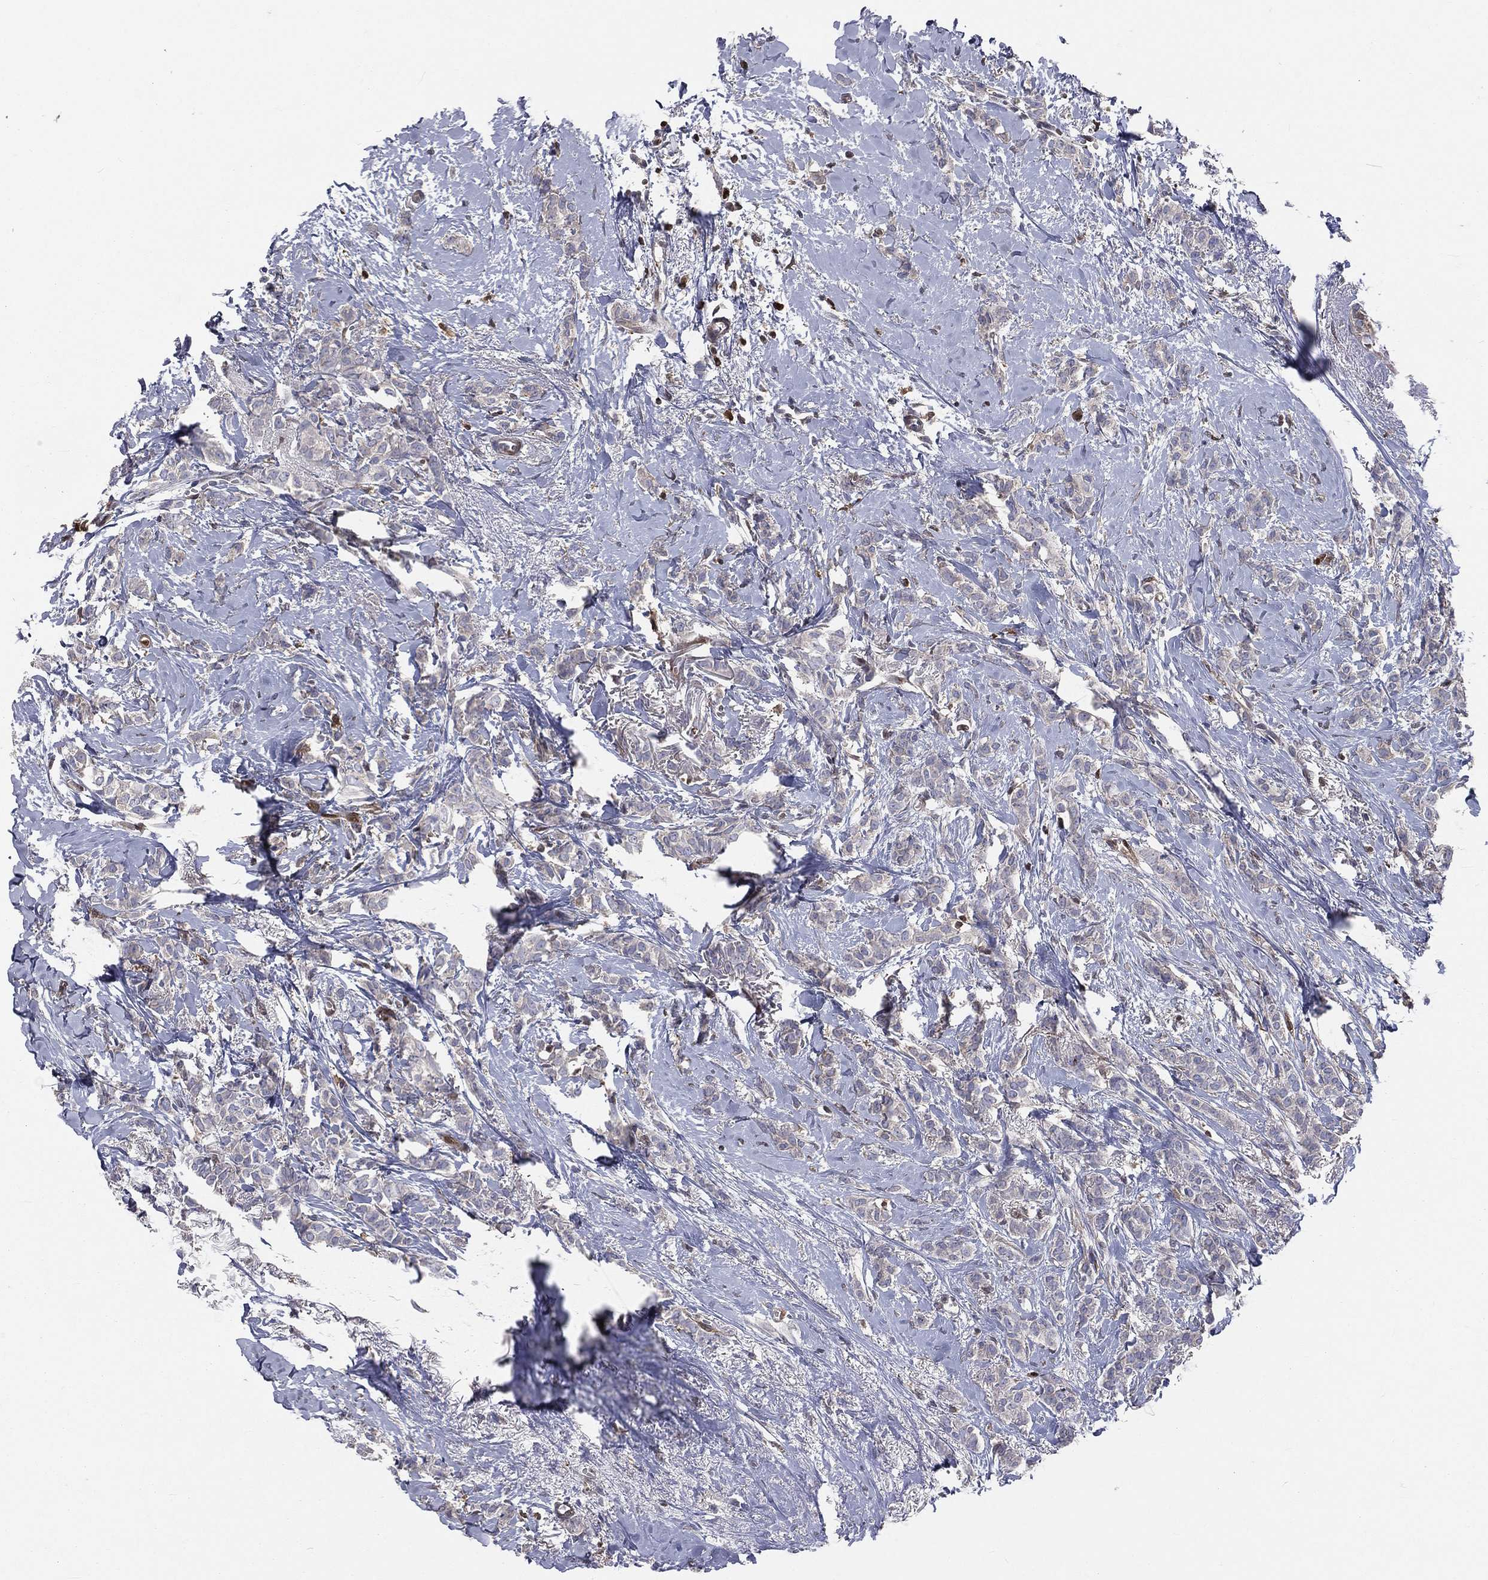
{"staining": {"intensity": "negative", "quantity": "none", "location": "none"}, "tissue": "breast cancer", "cell_type": "Tumor cells", "image_type": "cancer", "snomed": [{"axis": "morphology", "description": "Duct carcinoma"}, {"axis": "topography", "description": "Breast"}], "caption": "Tumor cells are negative for brown protein staining in breast cancer.", "gene": "TBC1D2", "patient": {"sex": "female", "age": 85}}